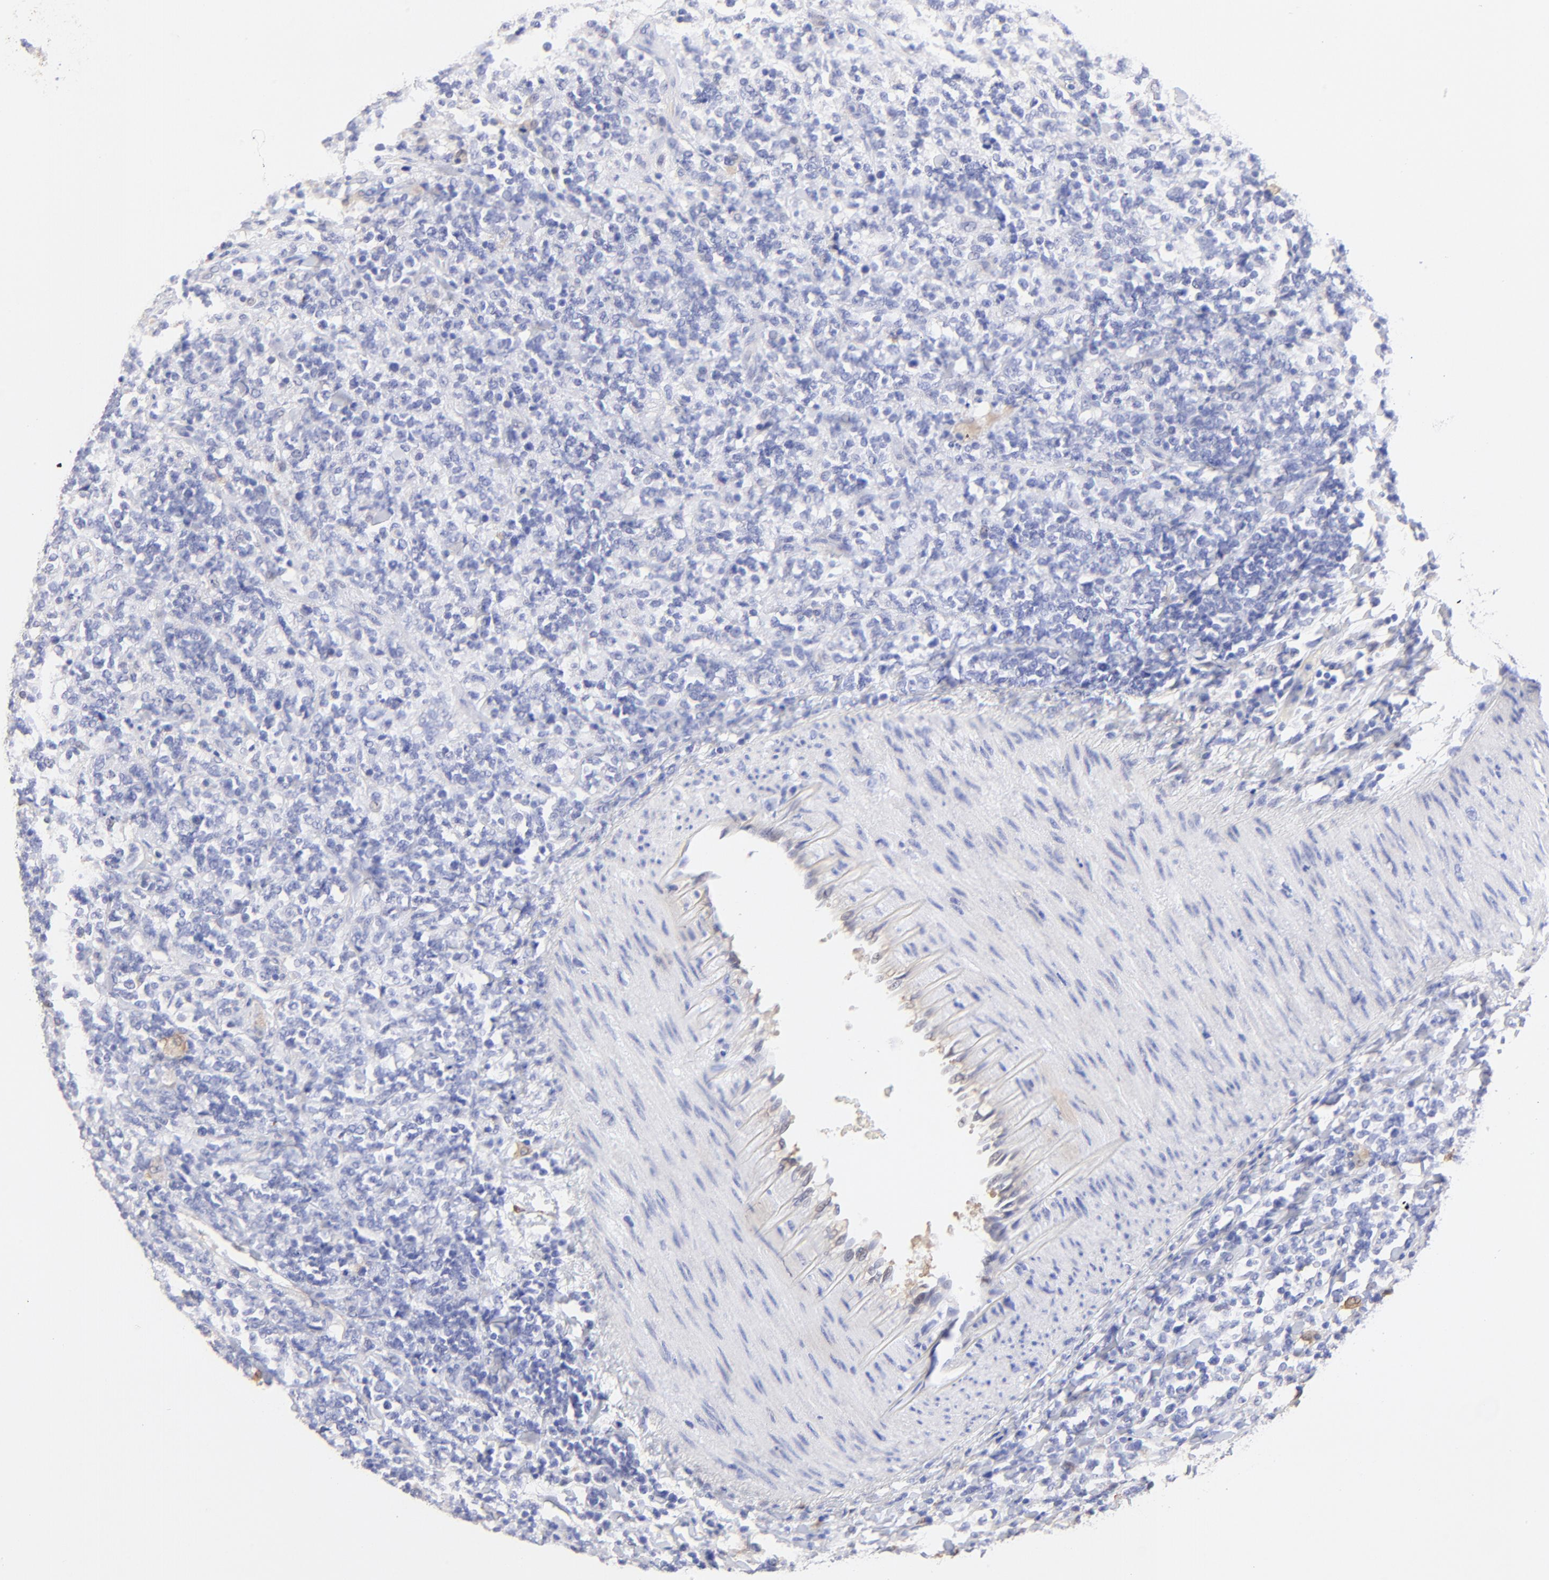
{"staining": {"intensity": "negative", "quantity": "none", "location": "none"}, "tissue": "lymphoma", "cell_type": "Tumor cells", "image_type": "cancer", "snomed": [{"axis": "morphology", "description": "Malignant lymphoma, non-Hodgkin's type, High grade"}, {"axis": "topography", "description": "Soft tissue"}], "caption": "A photomicrograph of lymphoma stained for a protein shows no brown staining in tumor cells.", "gene": "ALDH1A1", "patient": {"sex": "male", "age": 18}}